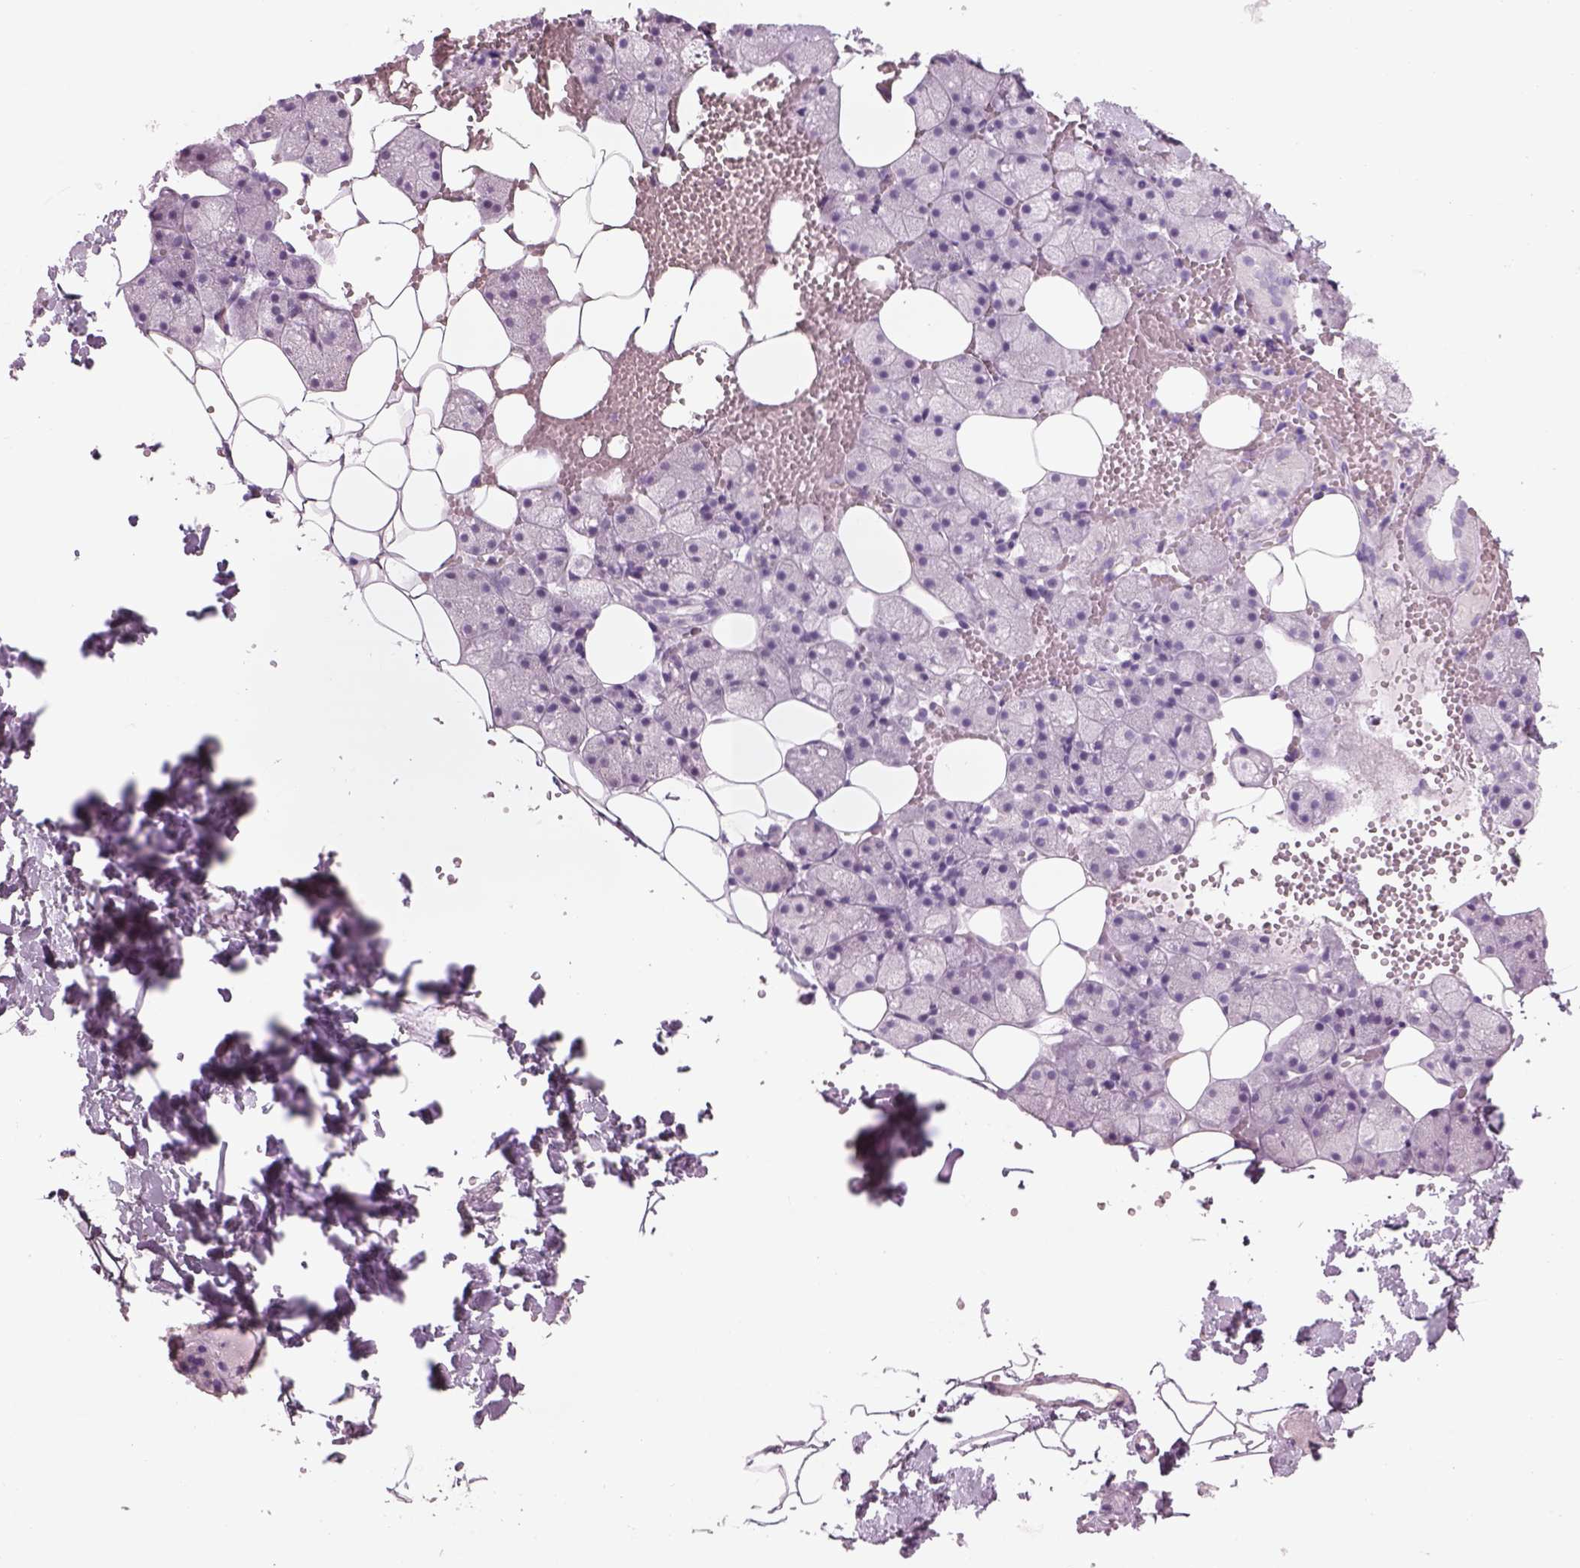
{"staining": {"intensity": "negative", "quantity": "none", "location": "none"}, "tissue": "salivary gland", "cell_type": "Glandular cells", "image_type": "normal", "snomed": [{"axis": "morphology", "description": "Normal tissue, NOS"}, {"axis": "topography", "description": "Salivary gland"}], "caption": "Protein analysis of unremarkable salivary gland reveals no significant staining in glandular cells.", "gene": "GAS2L2", "patient": {"sex": "male", "age": 38}}